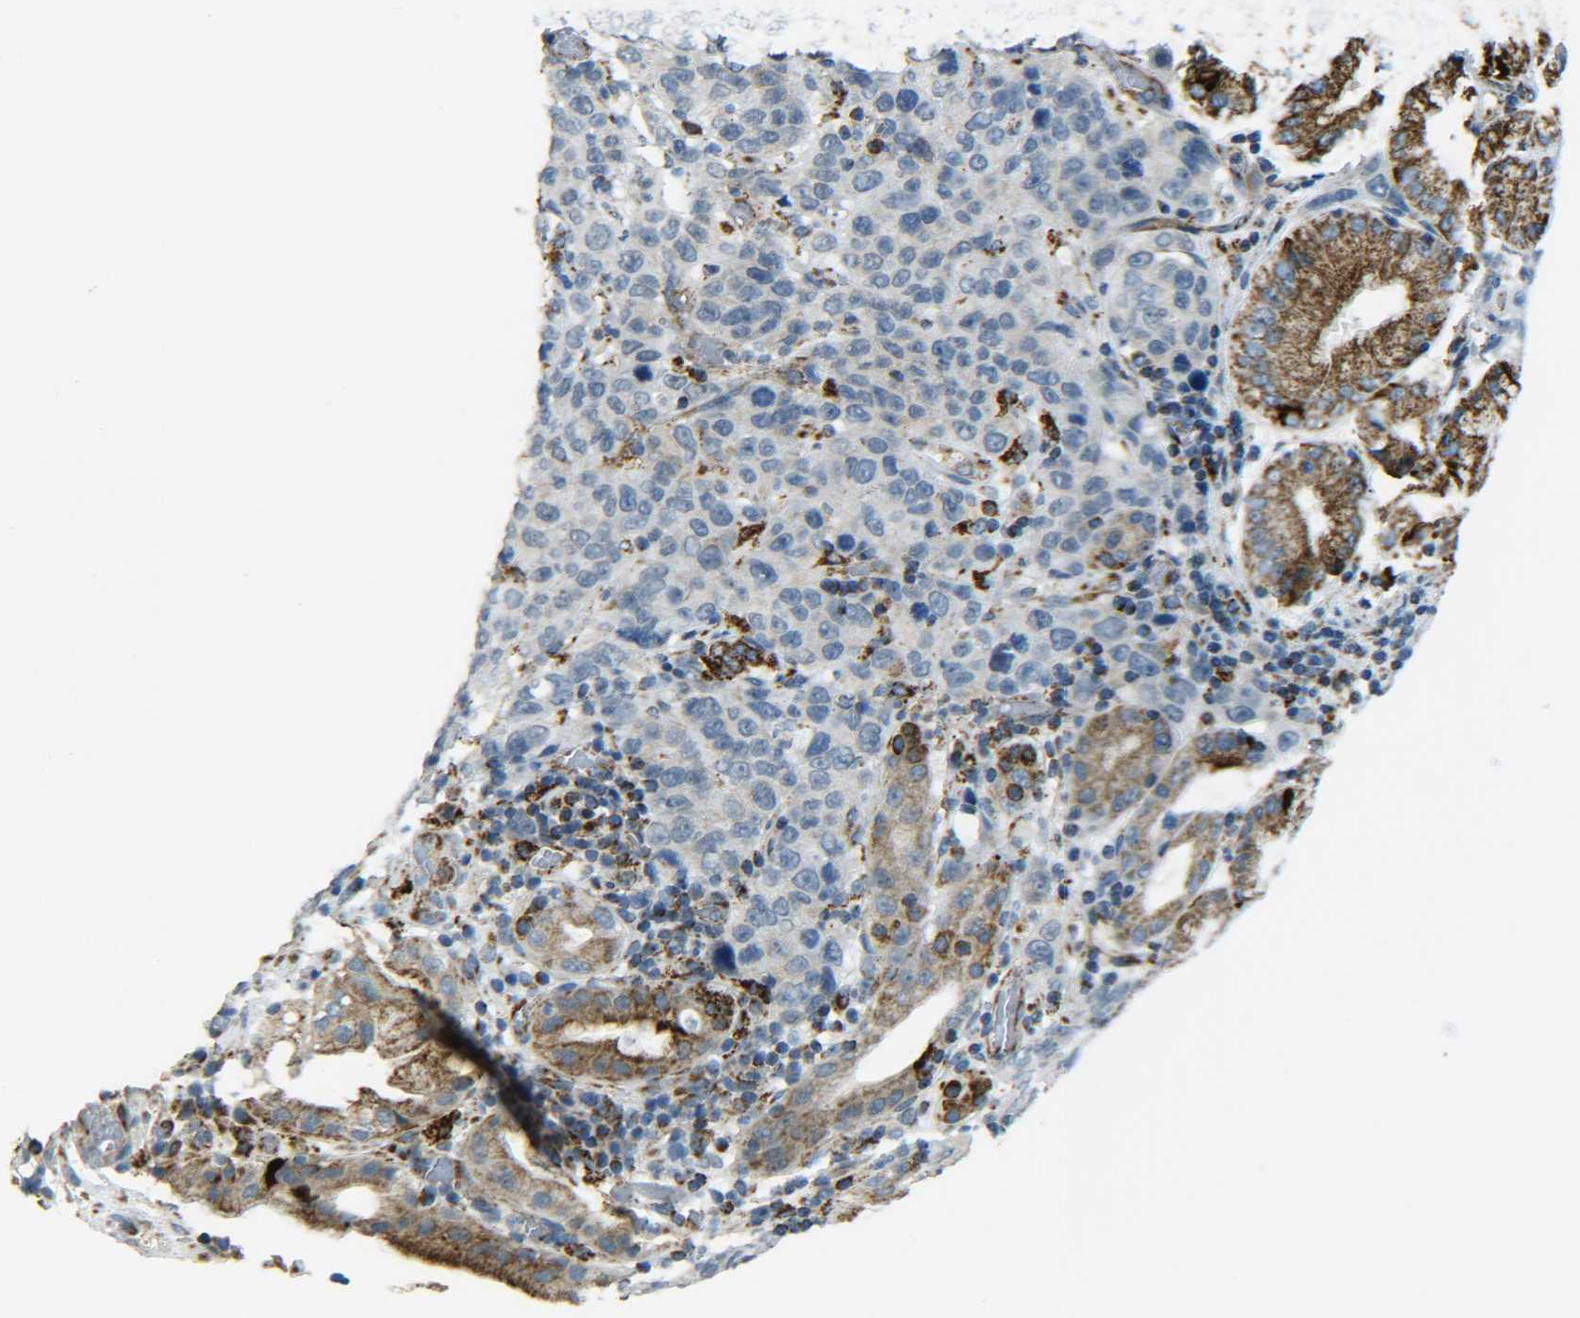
{"staining": {"intensity": "moderate", "quantity": ">75%", "location": "cytoplasmic/membranous"}, "tissue": "stomach cancer", "cell_type": "Tumor cells", "image_type": "cancer", "snomed": [{"axis": "morphology", "description": "Normal tissue, NOS"}, {"axis": "morphology", "description": "Adenocarcinoma, NOS"}, {"axis": "topography", "description": "Stomach"}], "caption": "A high-resolution photomicrograph shows IHC staining of stomach cancer (adenocarcinoma), which demonstrates moderate cytoplasmic/membranous expression in approximately >75% of tumor cells.", "gene": "CYB5R1", "patient": {"sex": "male", "age": 48}}